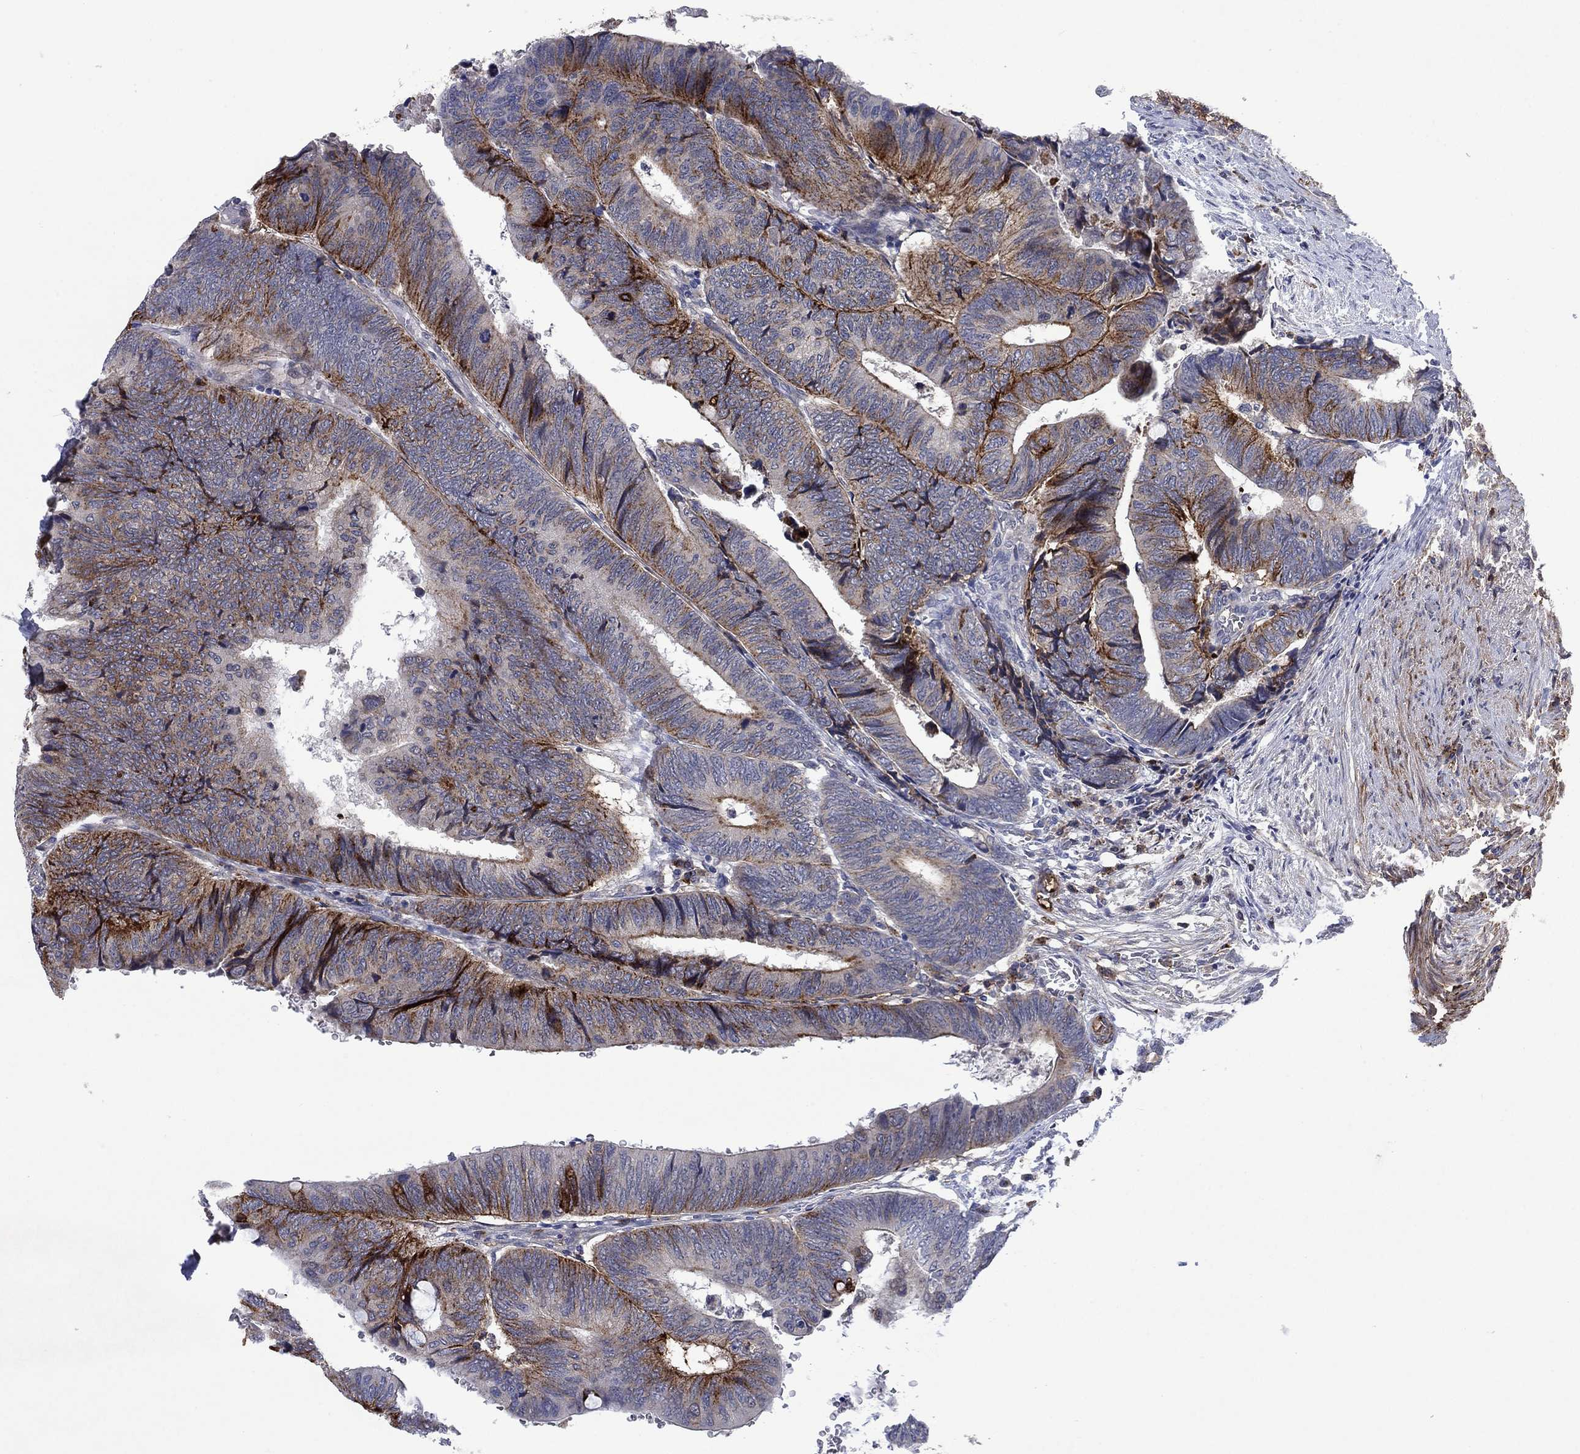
{"staining": {"intensity": "strong", "quantity": "<25%", "location": "cytoplasmic/membranous"}, "tissue": "colorectal cancer", "cell_type": "Tumor cells", "image_type": "cancer", "snomed": [{"axis": "morphology", "description": "Normal tissue, NOS"}, {"axis": "morphology", "description": "Adenocarcinoma, NOS"}, {"axis": "topography", "description": "Rectum"}, {"axis": "topography", "description": "Peripheral nerve tissue"}], "caption": "Approximately <25% of tumor cells in adenocarcinoma (colorectal) demonstrate strong cytoplasmic/membranous protein staining as visualized by brown immunohistochemical staining.", "gene": "SDC1", "patient": {"sex": "male", "age": 92}}